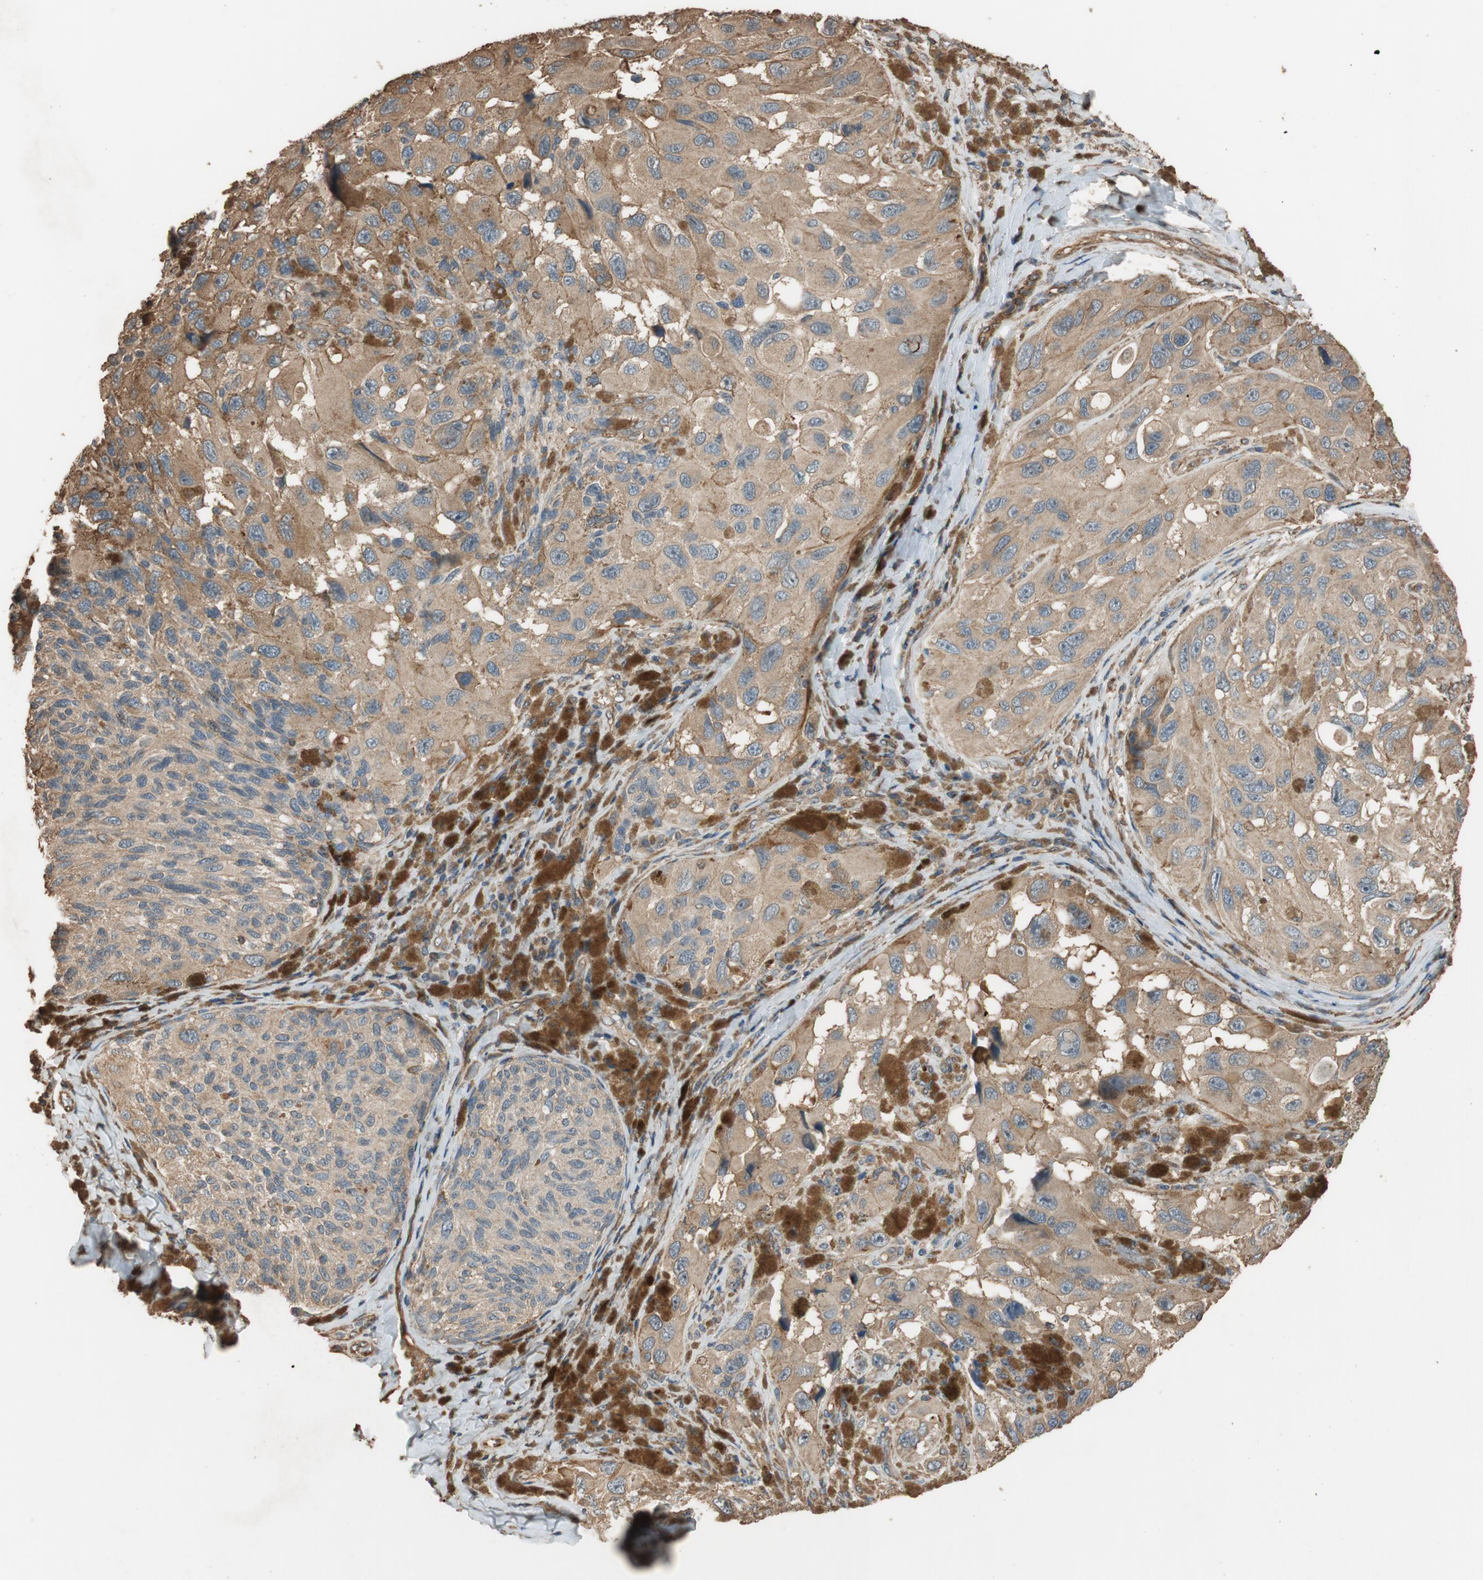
{"staining": {"intensity": "weak", "quantity": ">75%", "location": "cytoplasmic/membranous"}, "tissue": "melanoma", "cell_type": "Tumor cells", "image_type": "cancer", "snomed": [{"axis": "morphology", "description": "Malignant melanoma, NOS"}, {"axis": "topography", "description": "Skin"}], "caption": "Human melanoma stained with a protein marker displays weak staining in tumor cells.", "gene": "MST1R", "patient": {"sex": "female", "age": 73}}